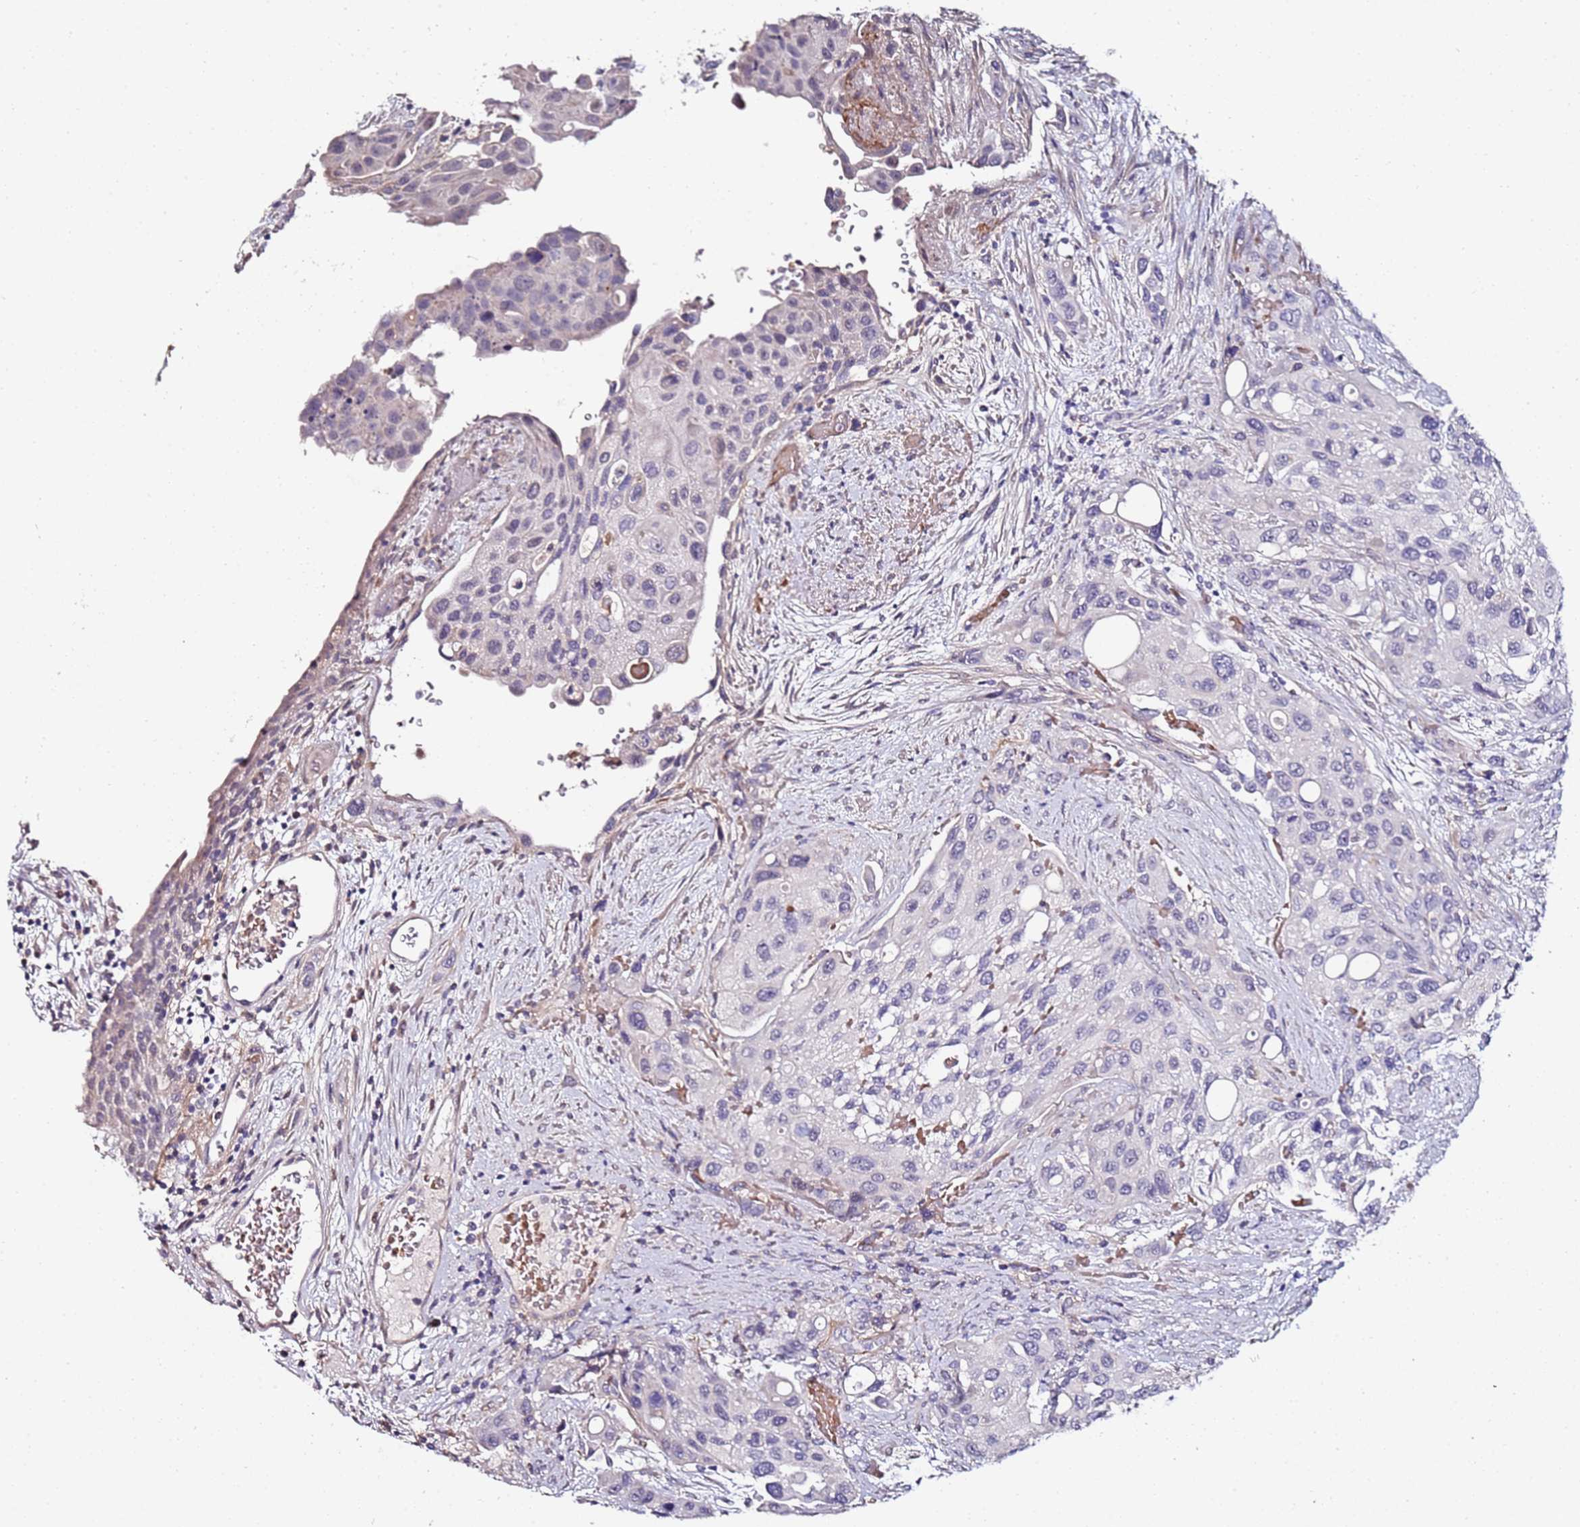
{"staining": {"intensity": "negative", "quantity": "none", "location": "none"}, "tissue": "urothelial cancer", "cell_type": "Tumor cells", "image_type": "cancer", "snomed": [{"axis": "morphology", "description": "Normal tissue, NOS"}, {"axis": "morphology", "description": "Urothelial carcinoma, High grade"}, {"axis": "topography", "description": "Vascular tissue"}, {"axis": "topography", "description": "Urinary bladder"}], "caption": "This photomicrograph is of high-grade urothelial carcinoma stained with IHC to label a protein in brown with the nuclei are counter-stained blue. There is no staining in tumor cells.", "gene": "C3orf80", "patient": {"sex": "female", "age": 56}}